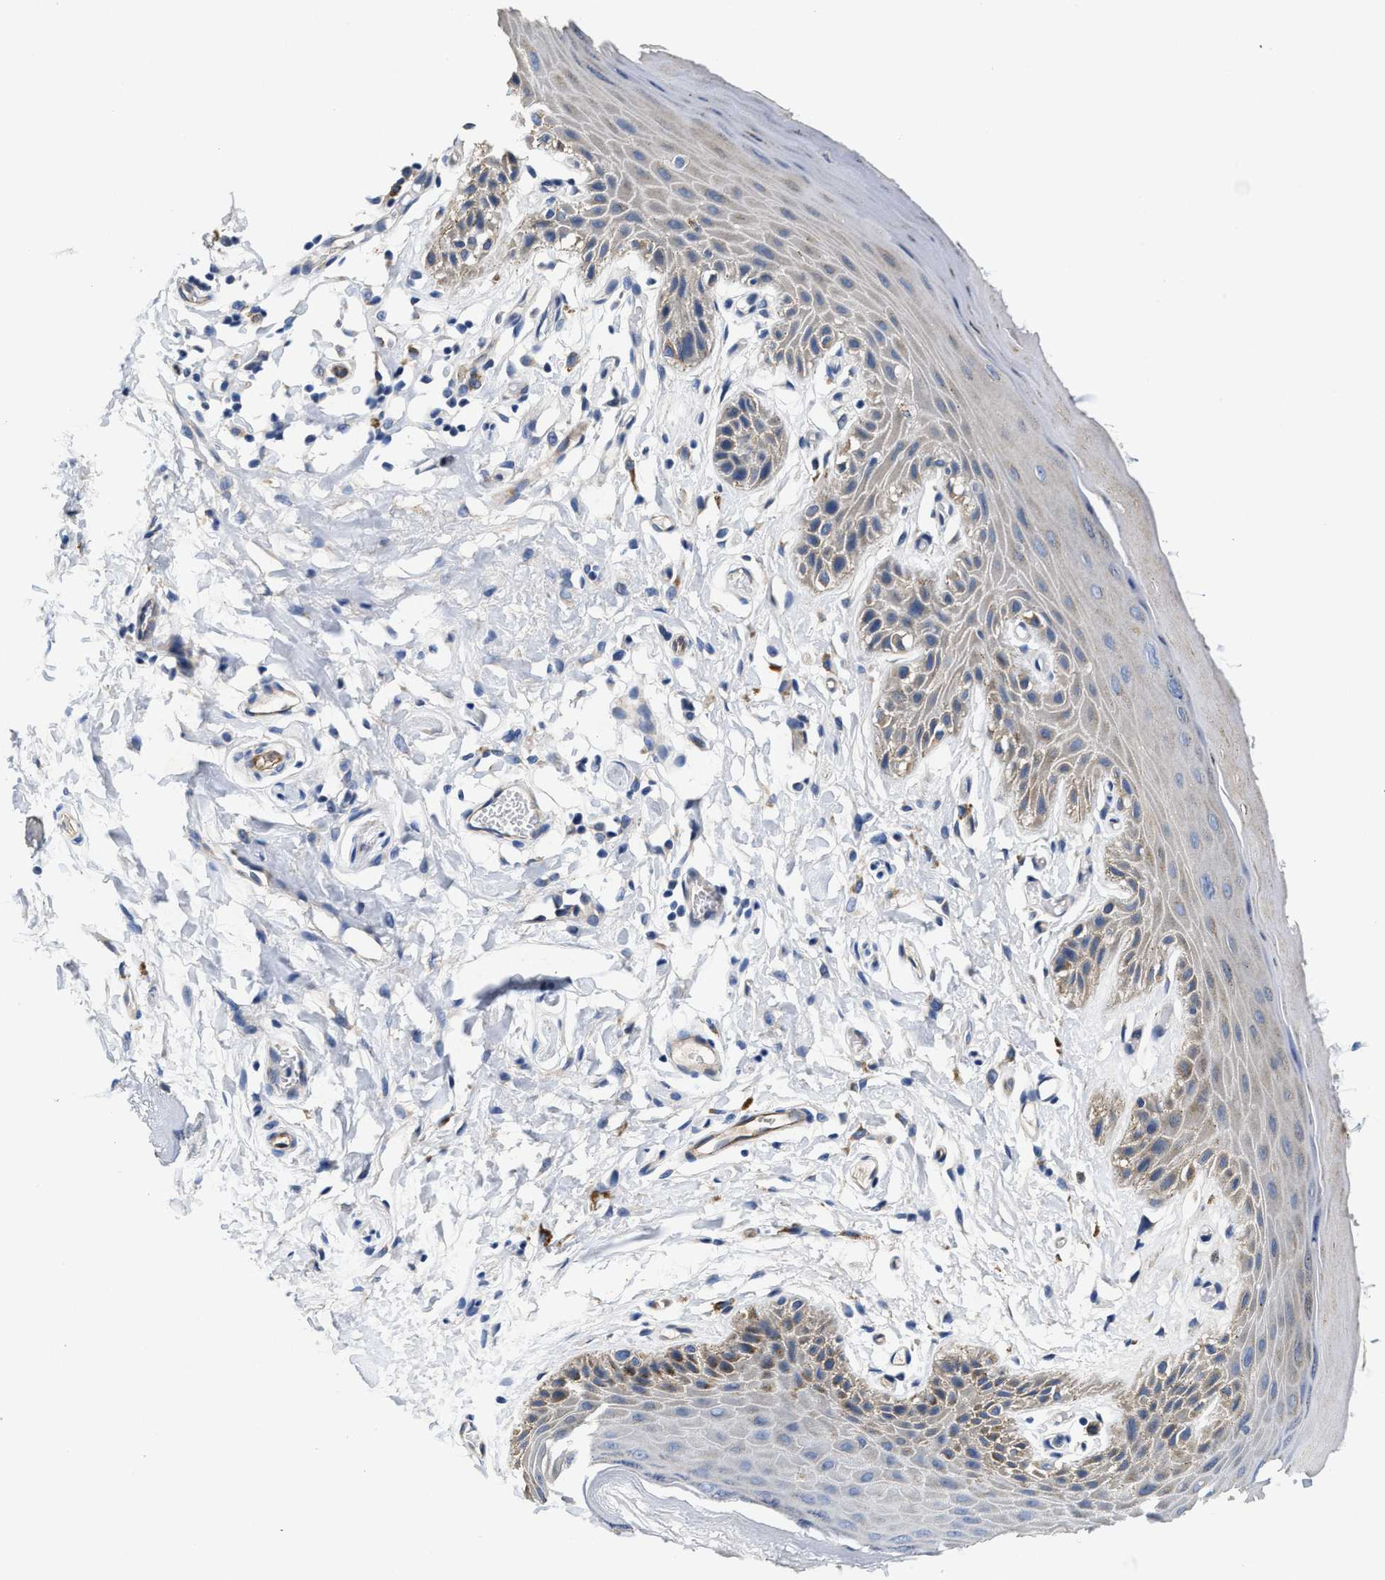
{"staining": {"intensity": "moderate", "quantity": "<25%", "location": "cytoplasmic/membranous"}, "tissue": "skin", "cell_type": "Epidermal cells", "image_type": "normal", "snomed": [{"axis": "morphology", "description": "Normal tissue, NOS"}, {"axis": "topography", "description": "Anal"}], "caption": "Moderate cytoplasmic/membranous staining for a protein is appreciated in about <25% of epidermal cells of unremarkable skin using immunohistochemistry (IHC).", "gene": "PEG10", "patient": {"sex": "male", "age": 44}}